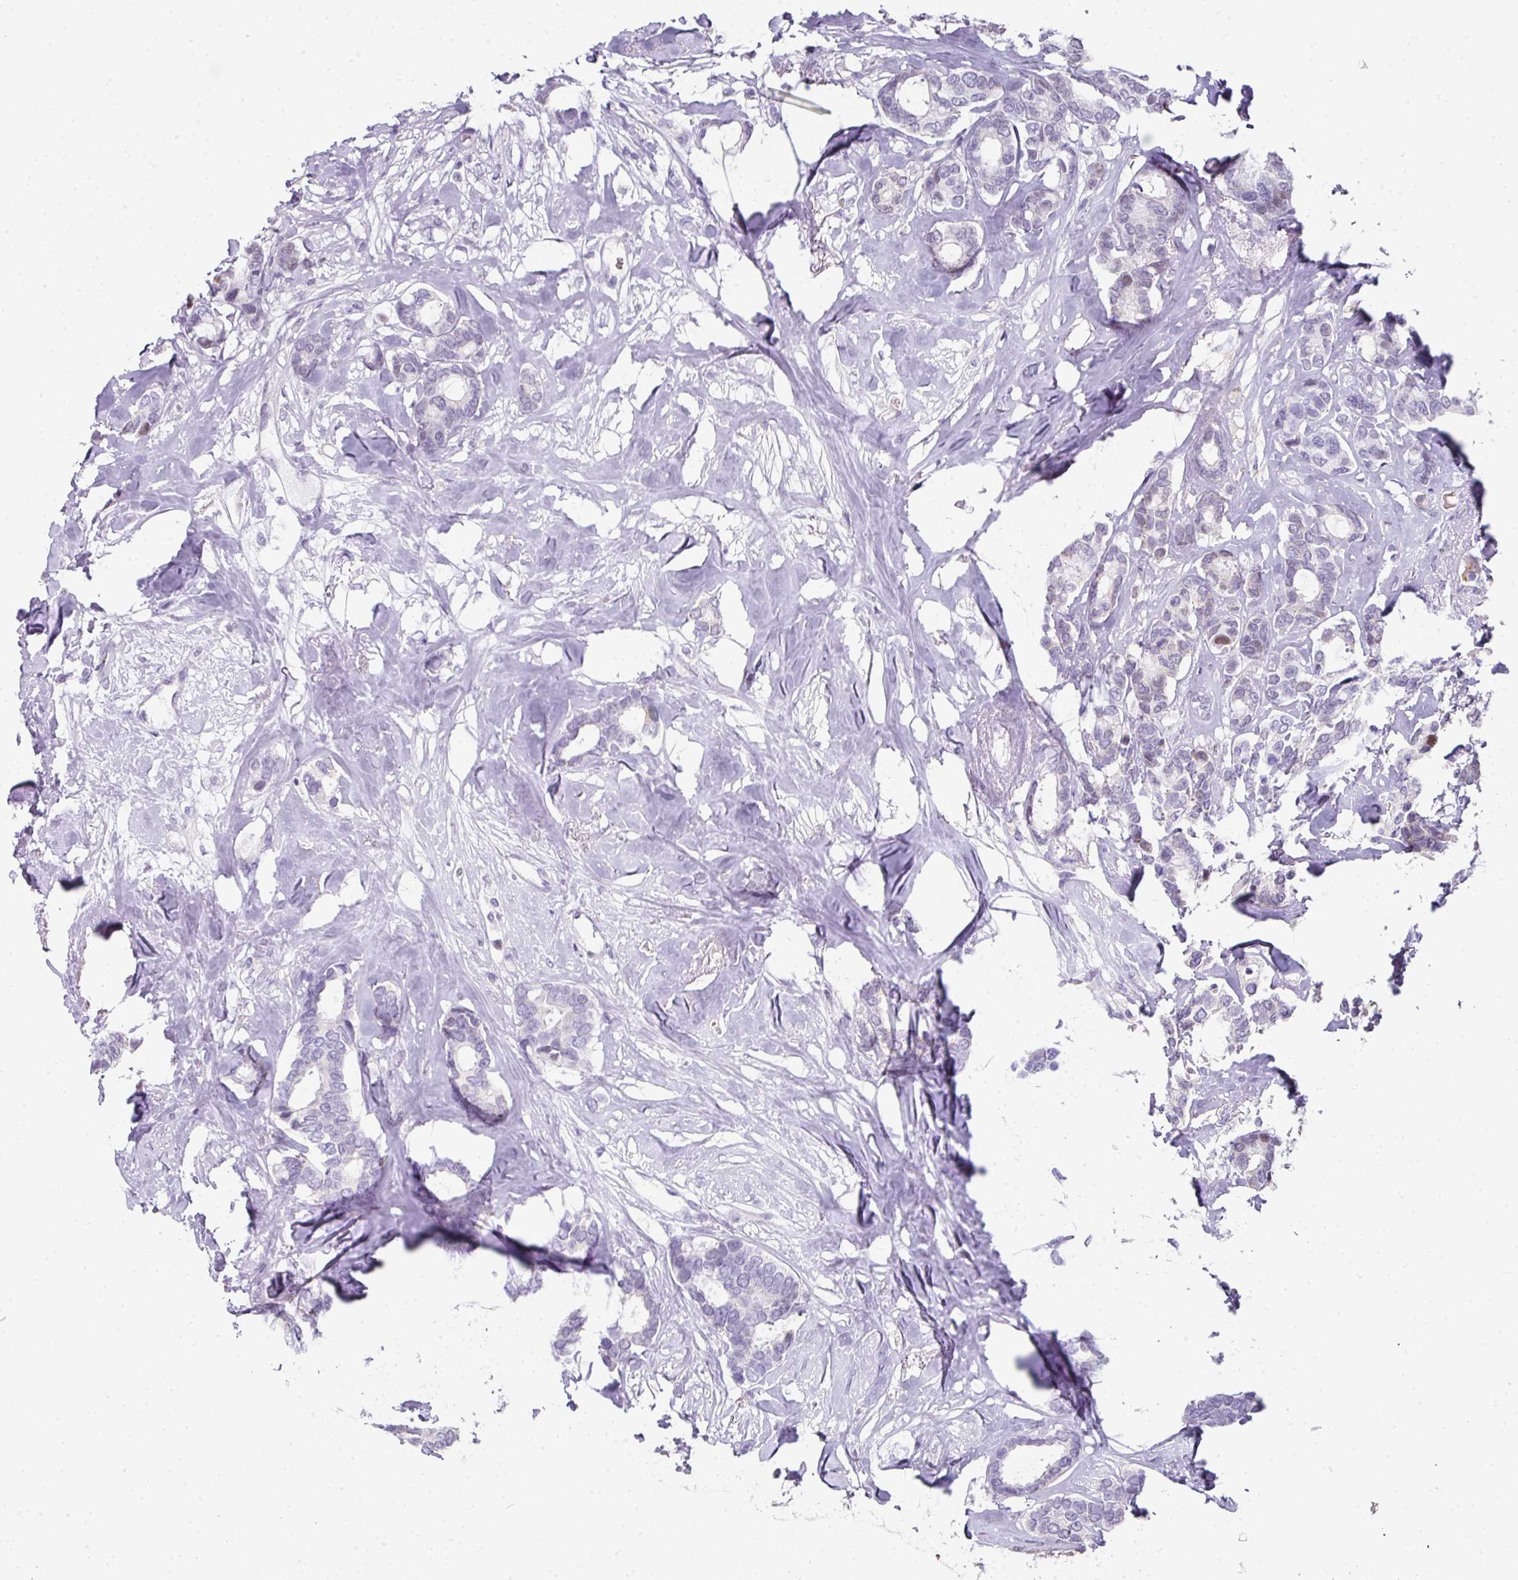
{"staining": {"intensity": "negative", "quantity": "none", "location": "none"}, "tissue": "breast cancer", "cell_type": "Tumor cells", "image_type": "cancer", "snomed": [{"axis": "morphology", "description": "Duct carcinoma"}, {"axis": "topography", "description": "Breast"}], "caption": "Tumor cells are negative for protein expression in human breast invasive ductal carcinoma.", "gene": "ANKRD18A", "patient": {"sex": "female", "age": 87}}